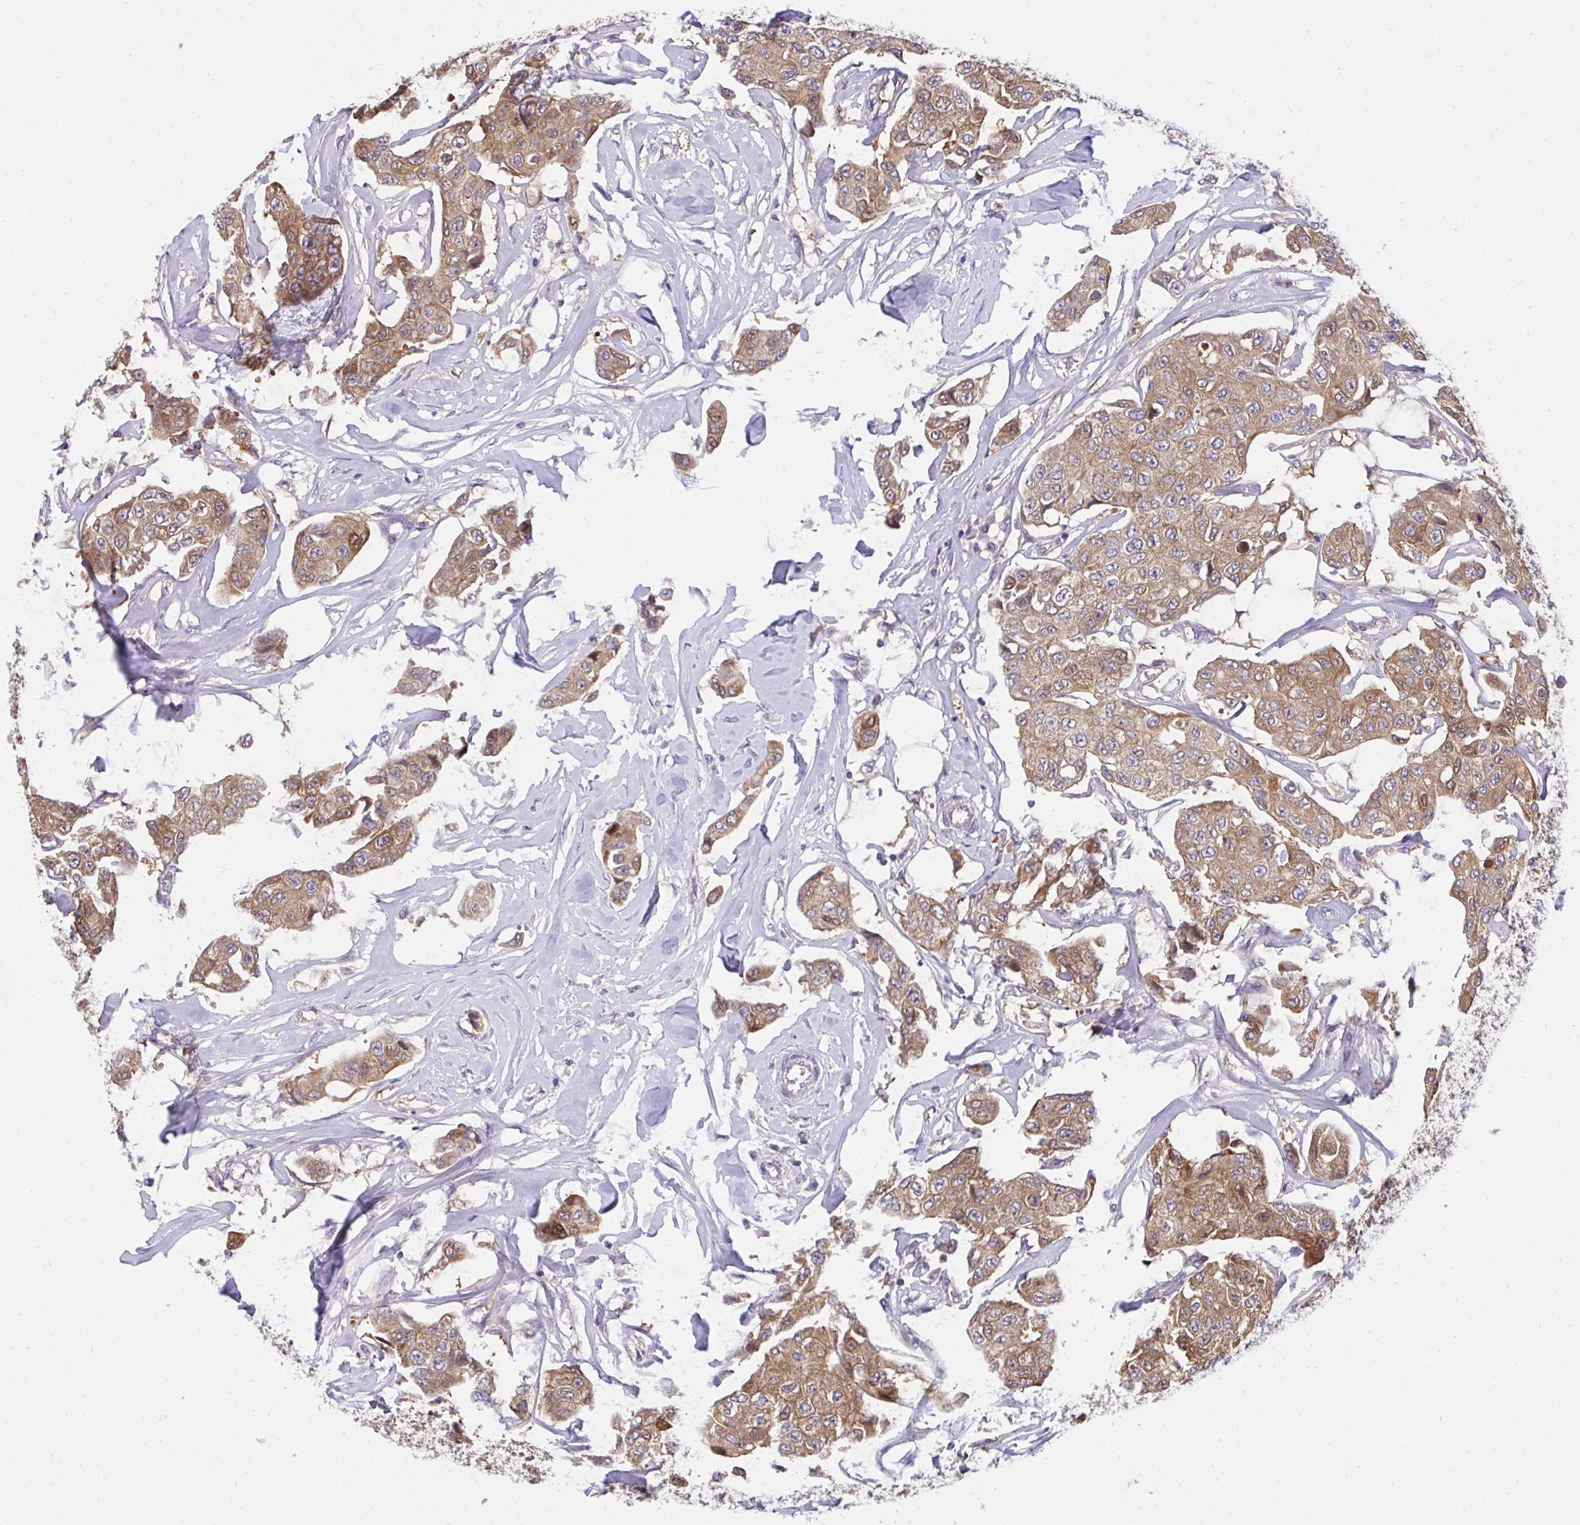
{"staining": {"intensity": "moderate", "quantity": ">75%", "location": "cytoplasmic/membranous"}, "tissue": "breast cancer", "cell_type": "Tumor cells", "image_type": "cancer", "snomed": [{"axis": "morphology", "description": "Duct carcinoma"}, {"axis": "topography", "description": "Breast"}, {"axis": "topography", "description": "Lymph node"}], "caption": "A high-resolution image shows IHC staining of infiltrating ductal carcinoma (breast), which exhibits moderate cytoplasmic/membranous staining in approximately >75% of tumor cells. Immunohistochemistry (ihc) stains the protein of interest in brown and the nuclei are stained blue.", "gene": "C19orf54", "patient": {"sex": "female", "age": 80}}